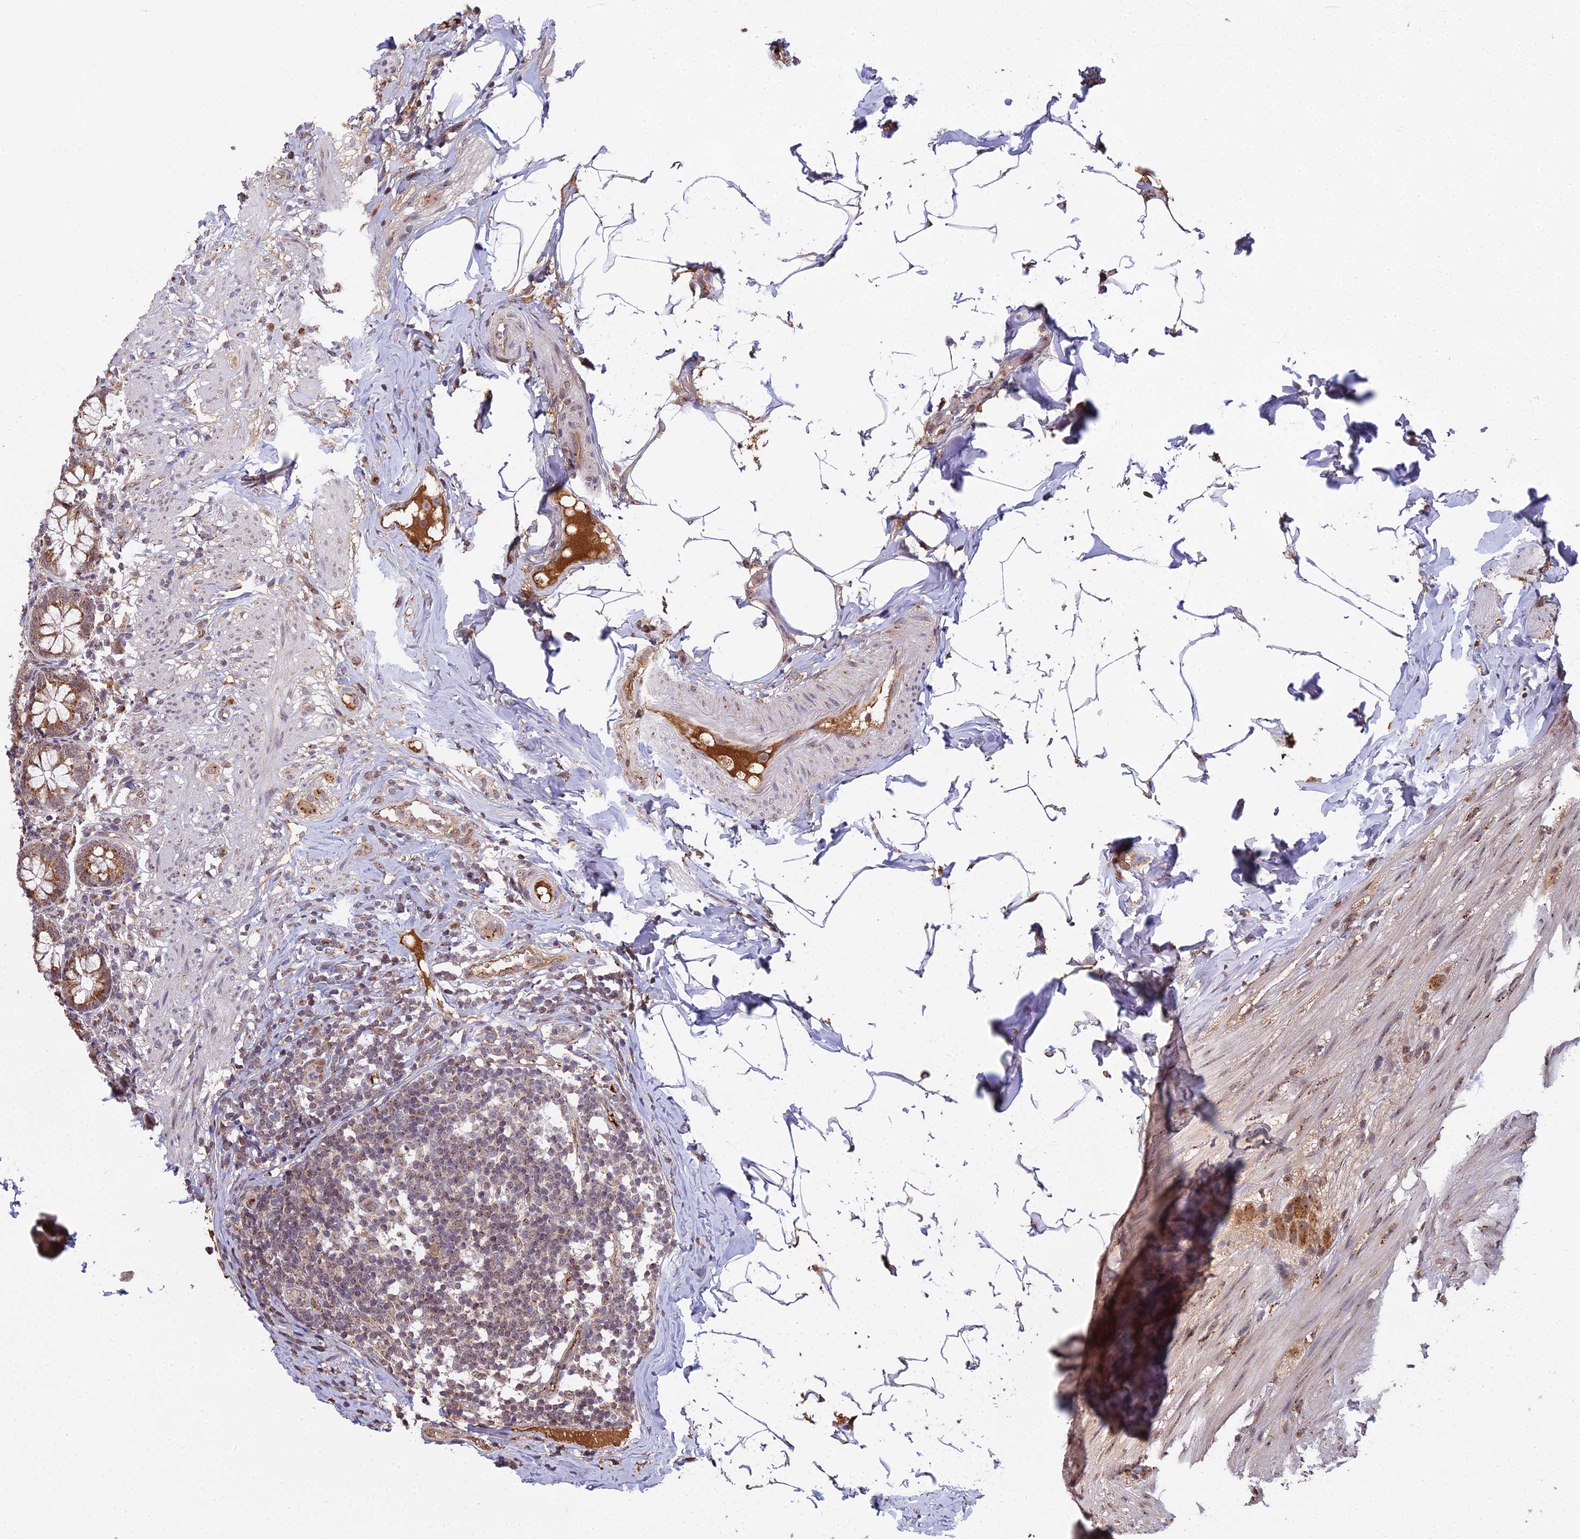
{"staining": {"intensity": "moderate", "quantity": ">75%", "location": "cytoplasmic/membranous"}, "tissue": "appendix", "cell_type": "Glandular cells", "image_type": "normal", "snomed": [{"axis": "morphology", "description": "Normal tissue, NOS"}, {"axis": "topography", "description": "Appendix"}], "caption": "The image demonstrates a brown stain indicating the presence of a protein in the cytoplasmic/membranous of glandular cells in appendix.", "gene": "MEOX1", "patient": {"sex": "male", "age": 55}}